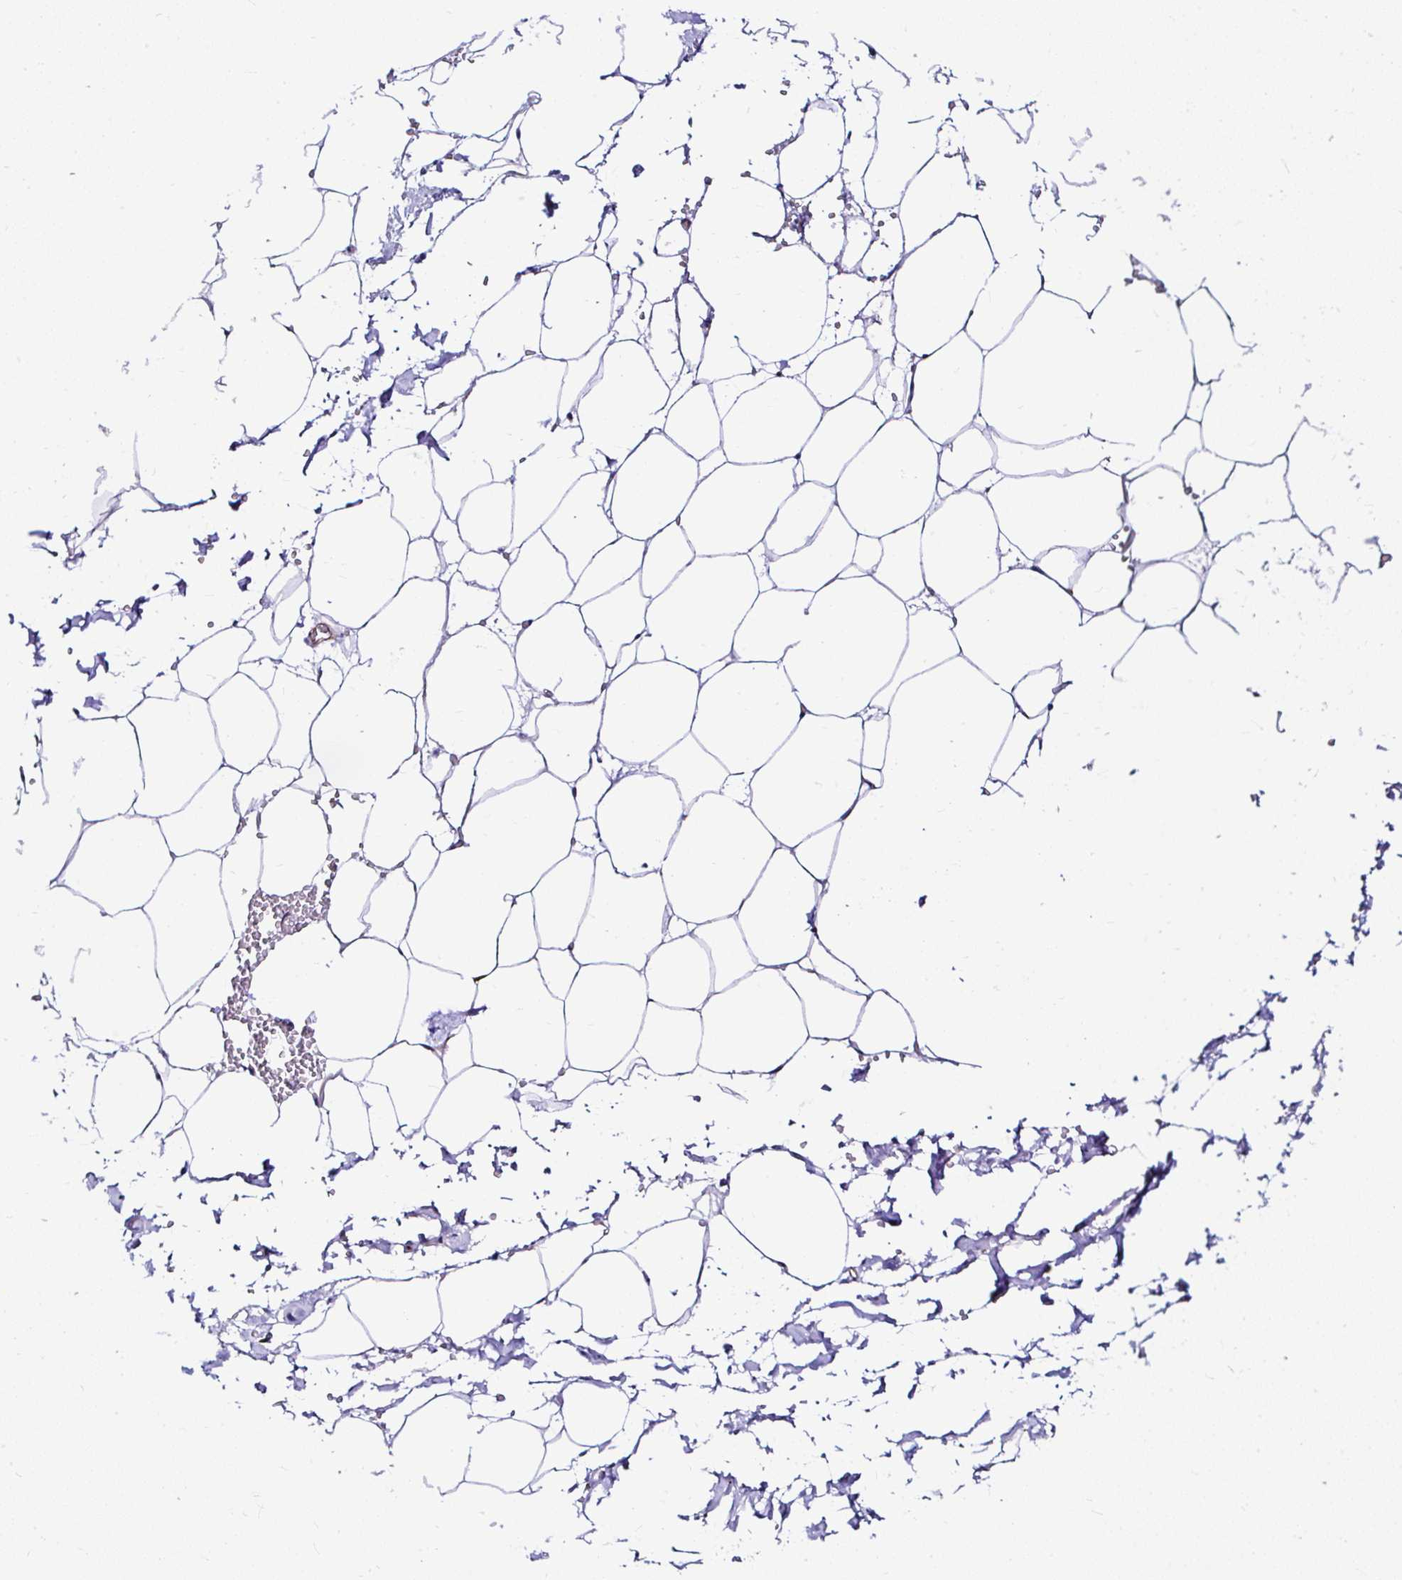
{"staining": {"intensity": "negative", "quantity": "none", "location": "none"}, "tissue": "adipose tissue", "cell_type": "Adipocytes", "image_type": "normal", "snomed": [{"axis": "morphology", "description": "Normal tissue, NOS"}, {"axis": "topography", "description": "Adipose tissue"}, {"axis": "topography", "description": "Vascular tissue"}, {"axis": "topography", "description": "Rectum"}, {"axis": "topography", "description": "Peripheral nerve tissue"}], "caption": "Image shows no significant protein expression in adipocytes of benign adipose tissue.", "gene": "DEPDC5", "patient": {"sex": "female", "age": 69}}